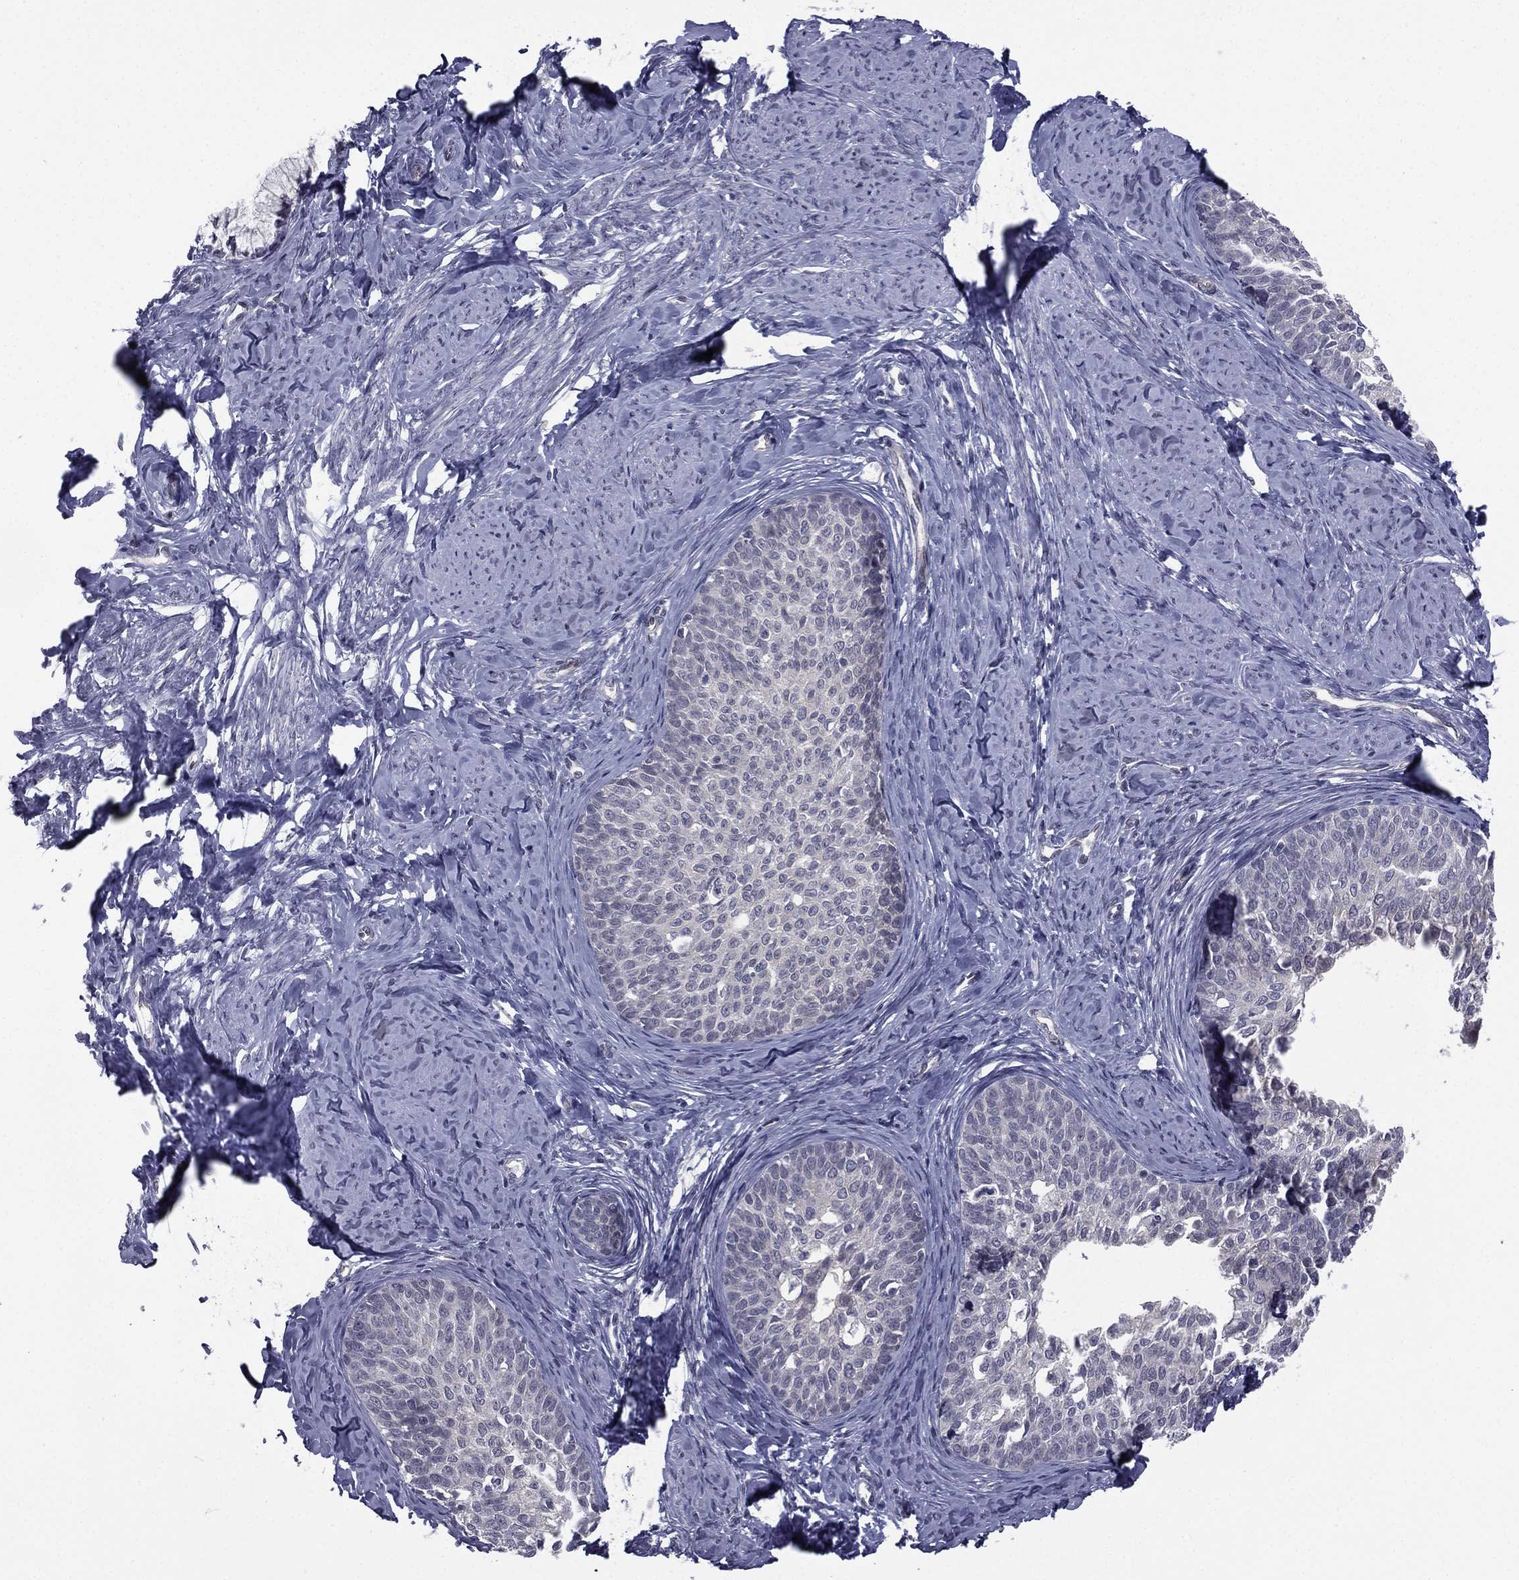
{"staining": {"intensity": "negative", "quantity": "none", "location": "none"}, "tissue": "cervical cancer", "cell_type": "Tumor cells", "image_type": "cancer", "snomed": [{"axis": "morphology", "description": "Squamous cell carcinoma, NOS"}, {"axis": "topography", "description": "Cervix"}], "caption": "DAB immunohistochemical staining of cervical squamous cell carcinoma reveals no significant staining in tumor cells.", "gene": "ACTRT2", "patient": {"sex": "female", "age": 51}}